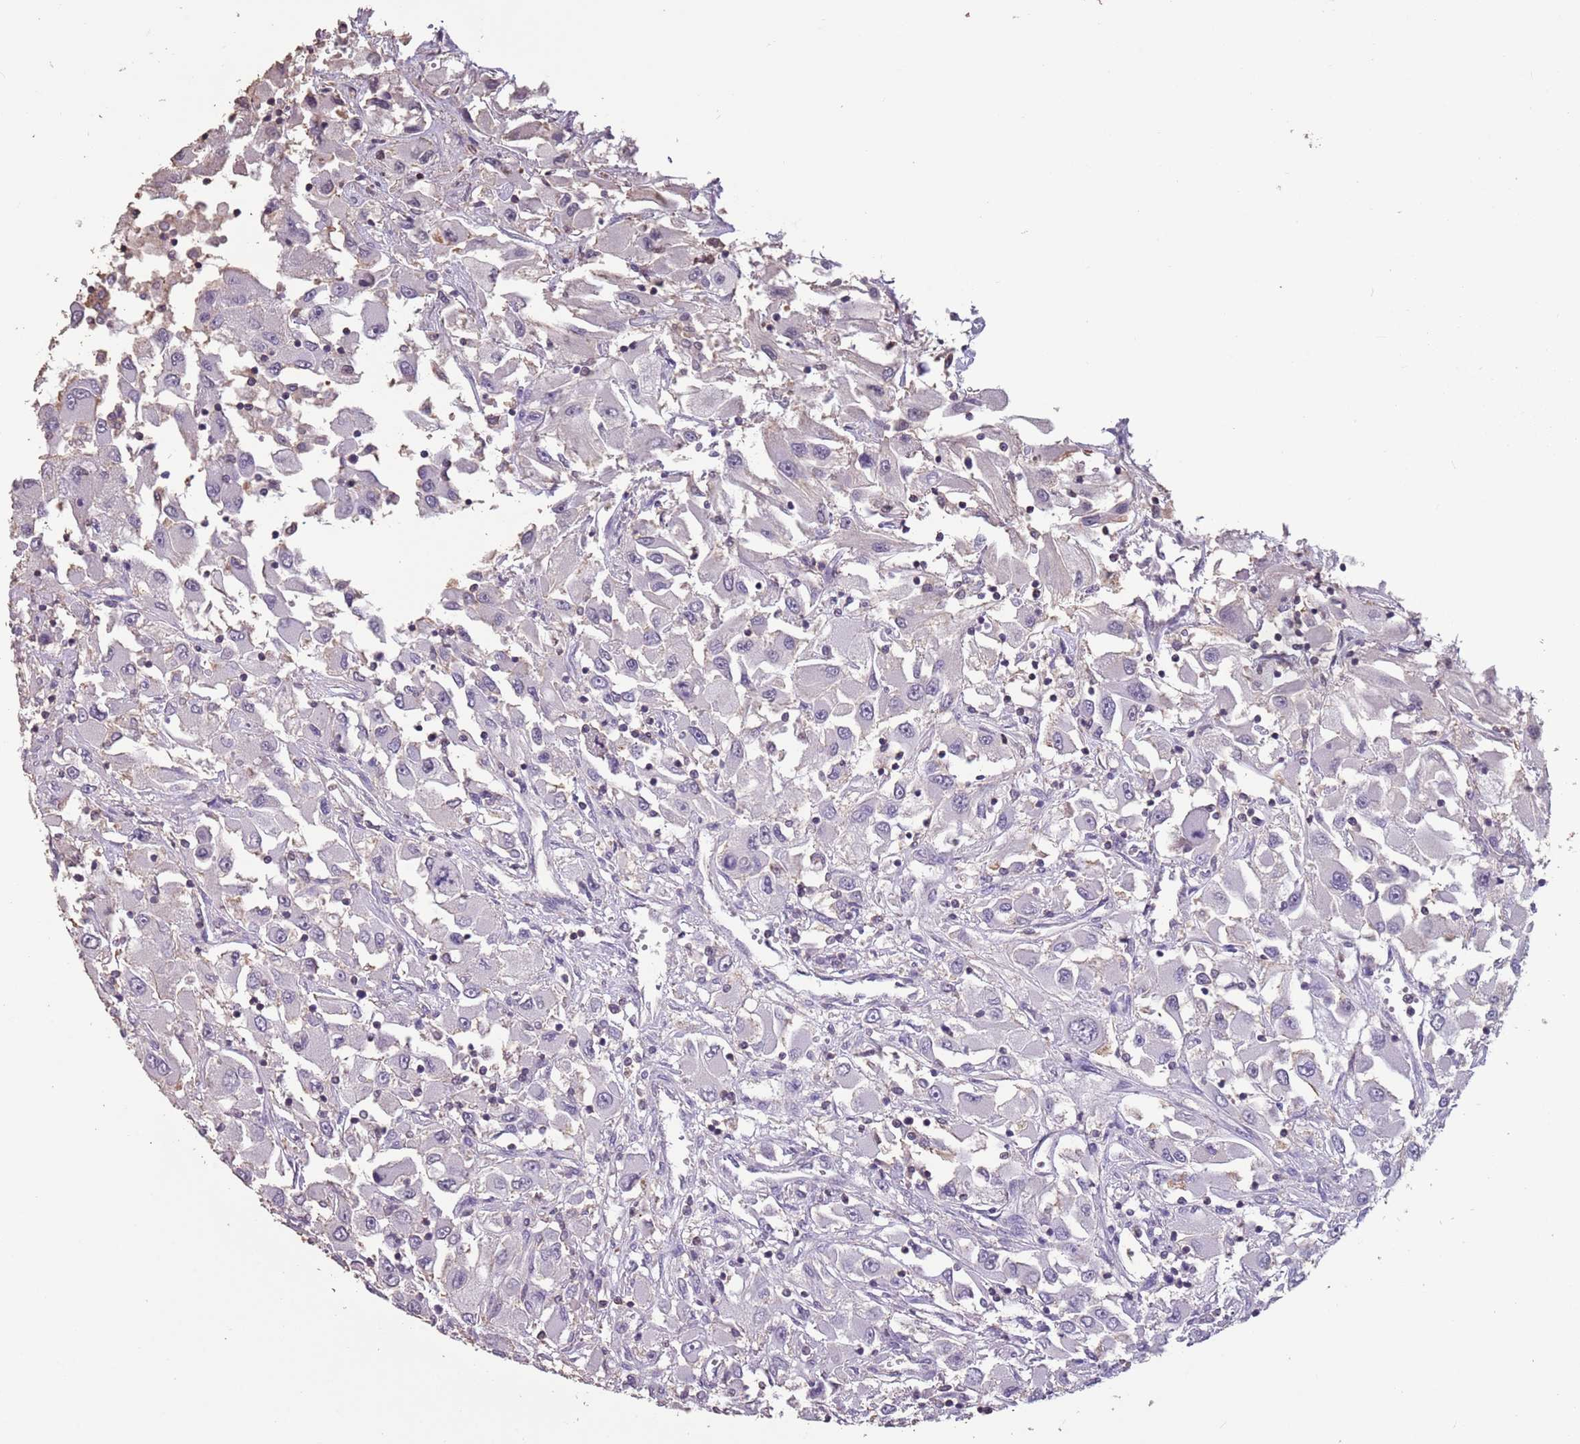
{"staining": {"intensity": "negative", "quantity": "none", "location": "none"}, "tissue": "renal cancer", "cell_type": "Tumor cells", "image_type": "cancer", "snomed": [{"axis": "morphology", "description": "Adenocarcinoma, NOS"}, {"axis": "topography", "description": "Kidney"}], "caption": "Photomicrograph shows no significant protein positivity in tumor cells of renal cancer (adenocarcinoma). (IHC, brightfield microscopy, high magnification).", "gene": "SUN5", "patient": {"sex": "female", "age": 52}}